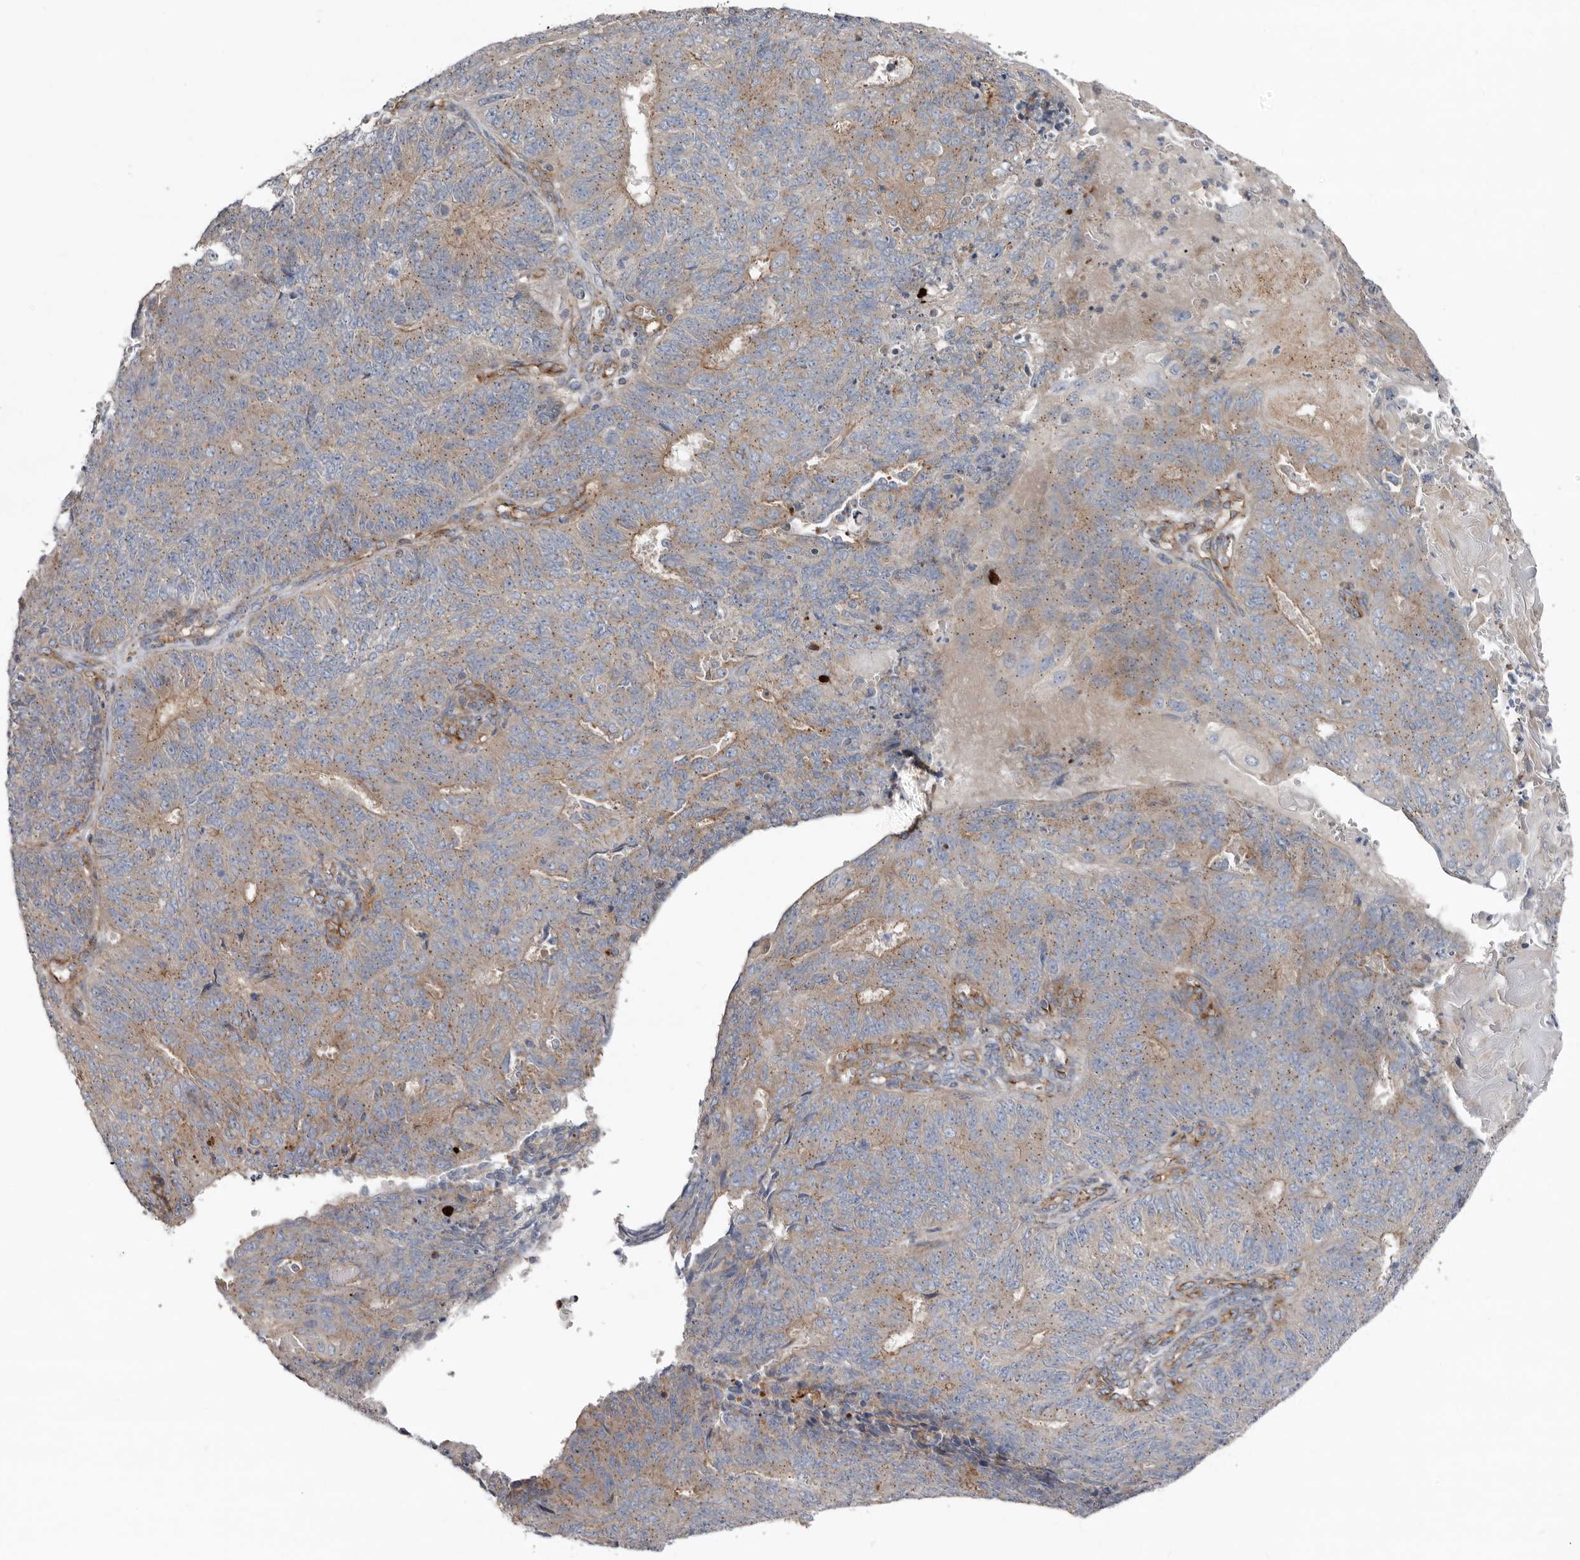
{"staining": {"intensity": "moderate", "quantity": "25%-75%", "location": "cytoplasmic/membranous"}, "tissue": "endometrial cancer", "cell_type": "Tumor cells", "image_type": "cancer", "snomed": [{"axis": "morphology", "description": "Adenocarcinoma, NOS"}, {"axis": "topography", "description": "Endometrium"}], "caption": "High-magnification brightfield microscopy of endometrial adenocarcinoma stained with DAB (3,3'-diaminobenzidine) (brown) and counterstained with hematoxylin (blue). tumor cells exhibit moderate cytoplasmic/membranous expression is seen in approximately25%-75% of cells.", "gene": "LUZP1", "patient": {"sex": "female", "age": 32}}